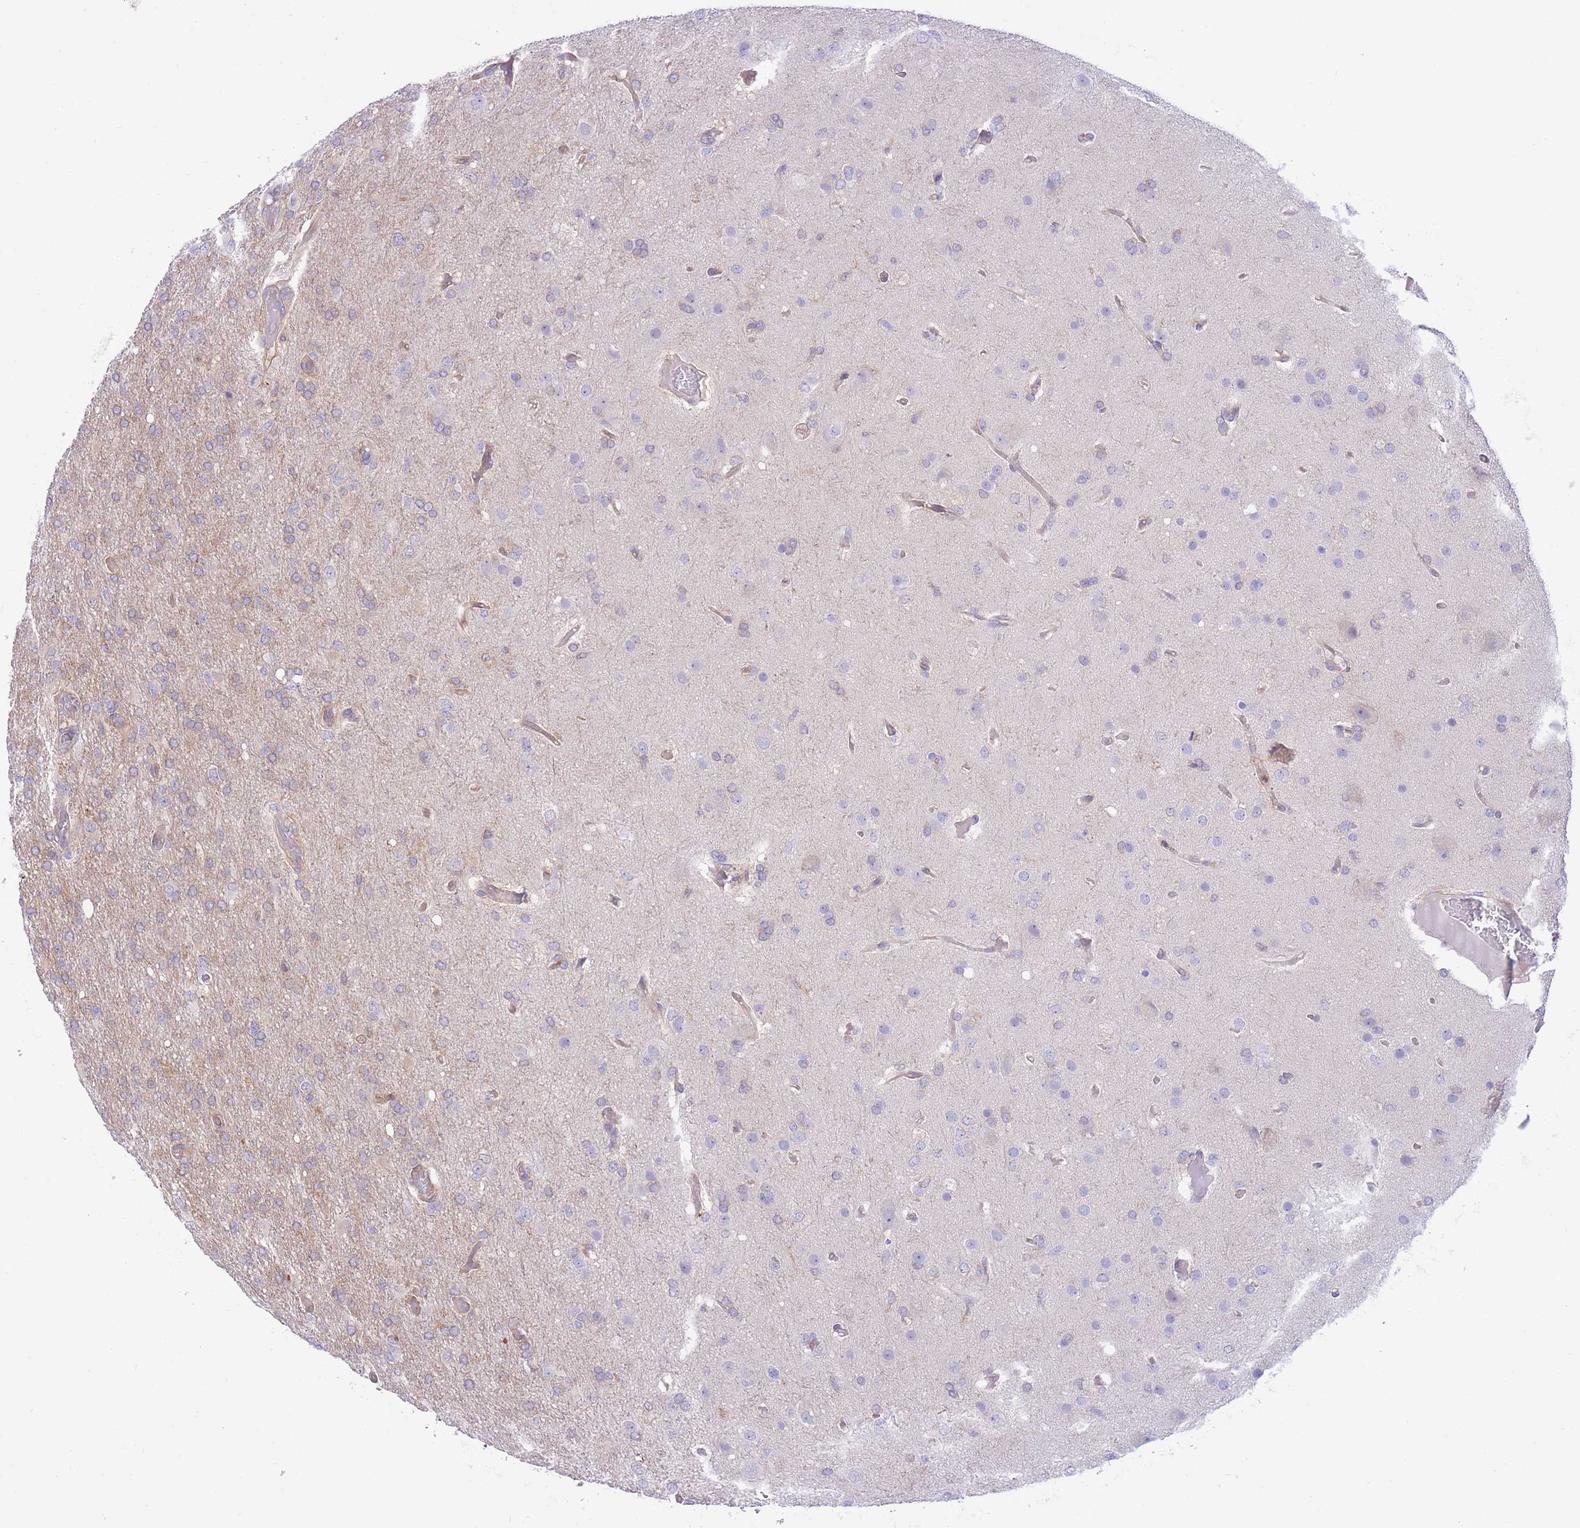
{"staining": {"intensity": "moderate", "quantity": "<25%", "location": "cytoplasmic/membranous"}, "tissue": "glioma", "cell_type": "Tumor cells", "image_type": "cancer", "snomed": [{"axis": "morphology", "description": "Glioma, malignant, High grade"}, {"axis": "topography", "description": "Brain"}], "caption": "IHC micrograph of neoplastic tissue: human glioma stained using immunohistochemistry (IHC) reveals low levels of moderate protein expression localized specifically in the cytoplasmic/membranous of tumor cells, appearing as a cytoplasmic/membranous brown color.", "gene": "NAMPT", "patient": {"sex": "female", "age": 74}}